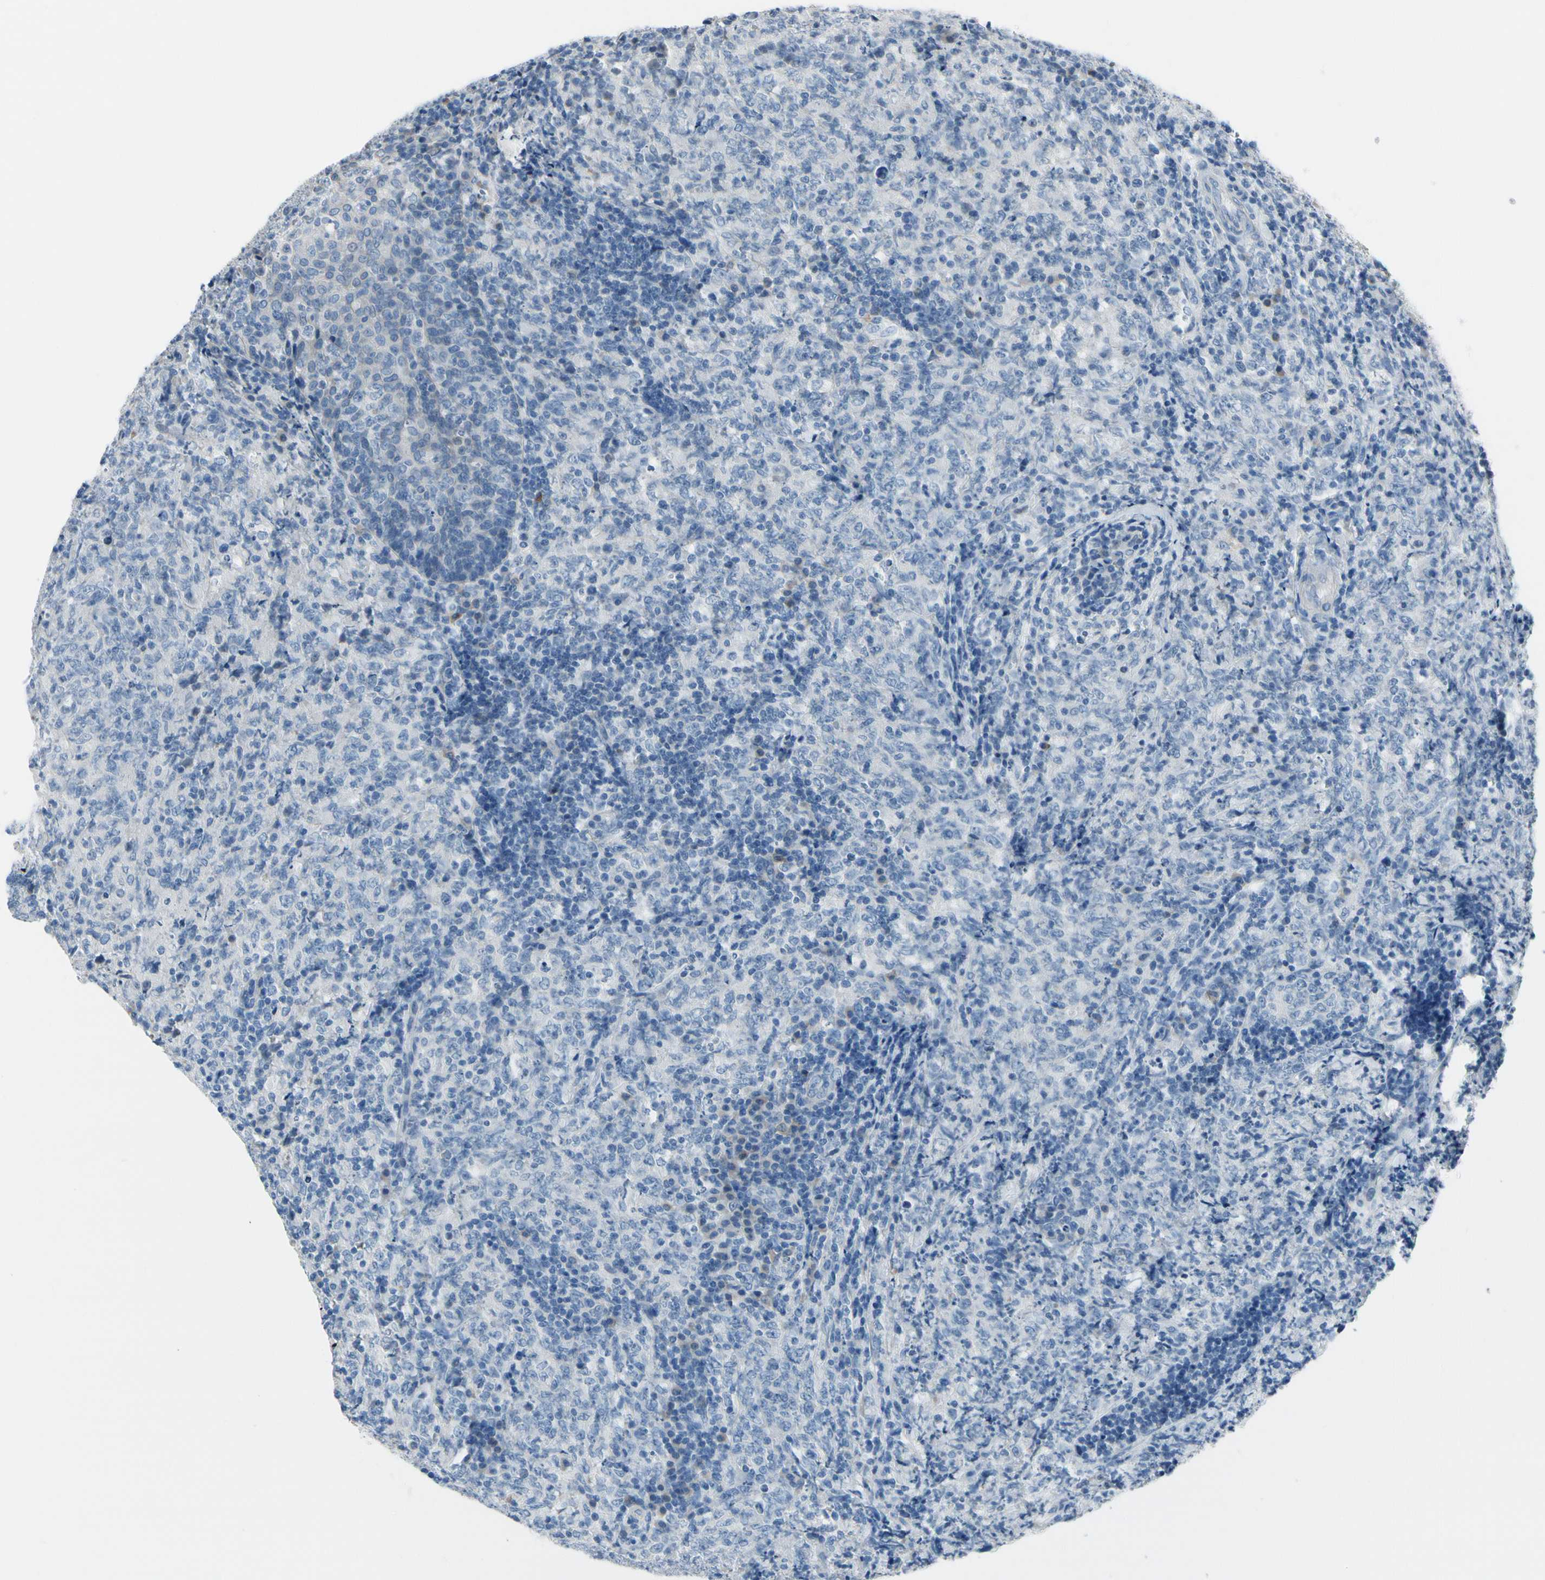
{"staining": {"intensity": "negative", "quantity": "none", "location": "none"}, "tissue": "lymphoma", "cell_type": "Tumor cells", "image_type": "cancer", "snomed": [{"axis": "morphology", "description": "Malignant lymphoma, non-Hodgkin's type, High grade"}, {"axis": "topography", "description": "Tonsil"}], "caption": "Micrograph shows no protein positivity in tumor cells of lymphoma tissue.", "gene": "MUC5B", "patient": {"sex": "female", "age": 36}}